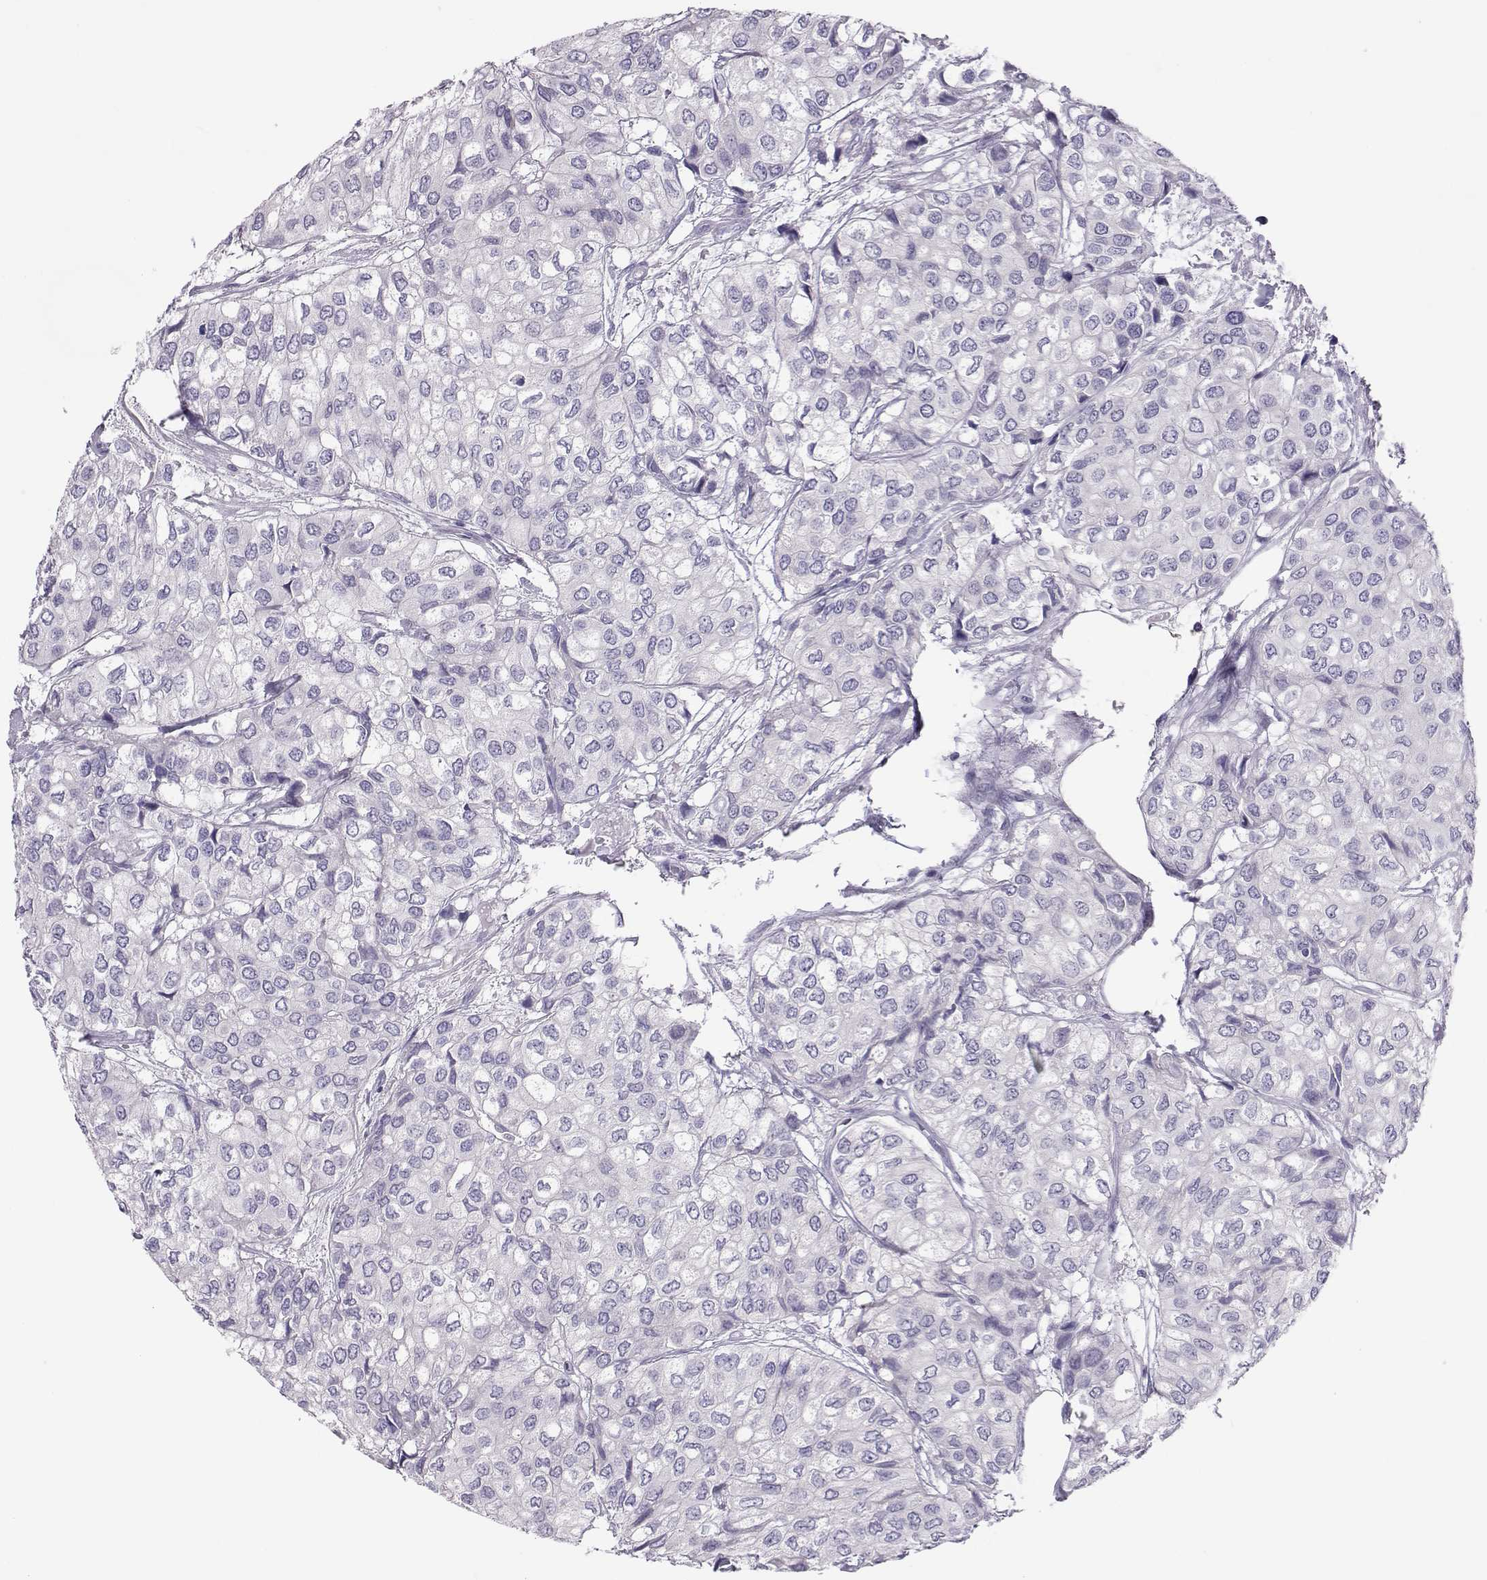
{"staining": {"intensity": "negative", "quantity": "none", "location": "none"}, "tissue": "urothelial cancer", "cell_type": "Tumor cells", "image_type": "cancer", "snomed": [{"axis": "morphology", "description": "Urothelial carcinoma, High grade"}, {"axis": "topography", "description": "Urinary bladder"}], "caption": "A photomicrograph of human urothelial cancer is negative for staining in tumor cells.", "gene": "TRPM7", "patient": {"sex": "male", "age": 73}}